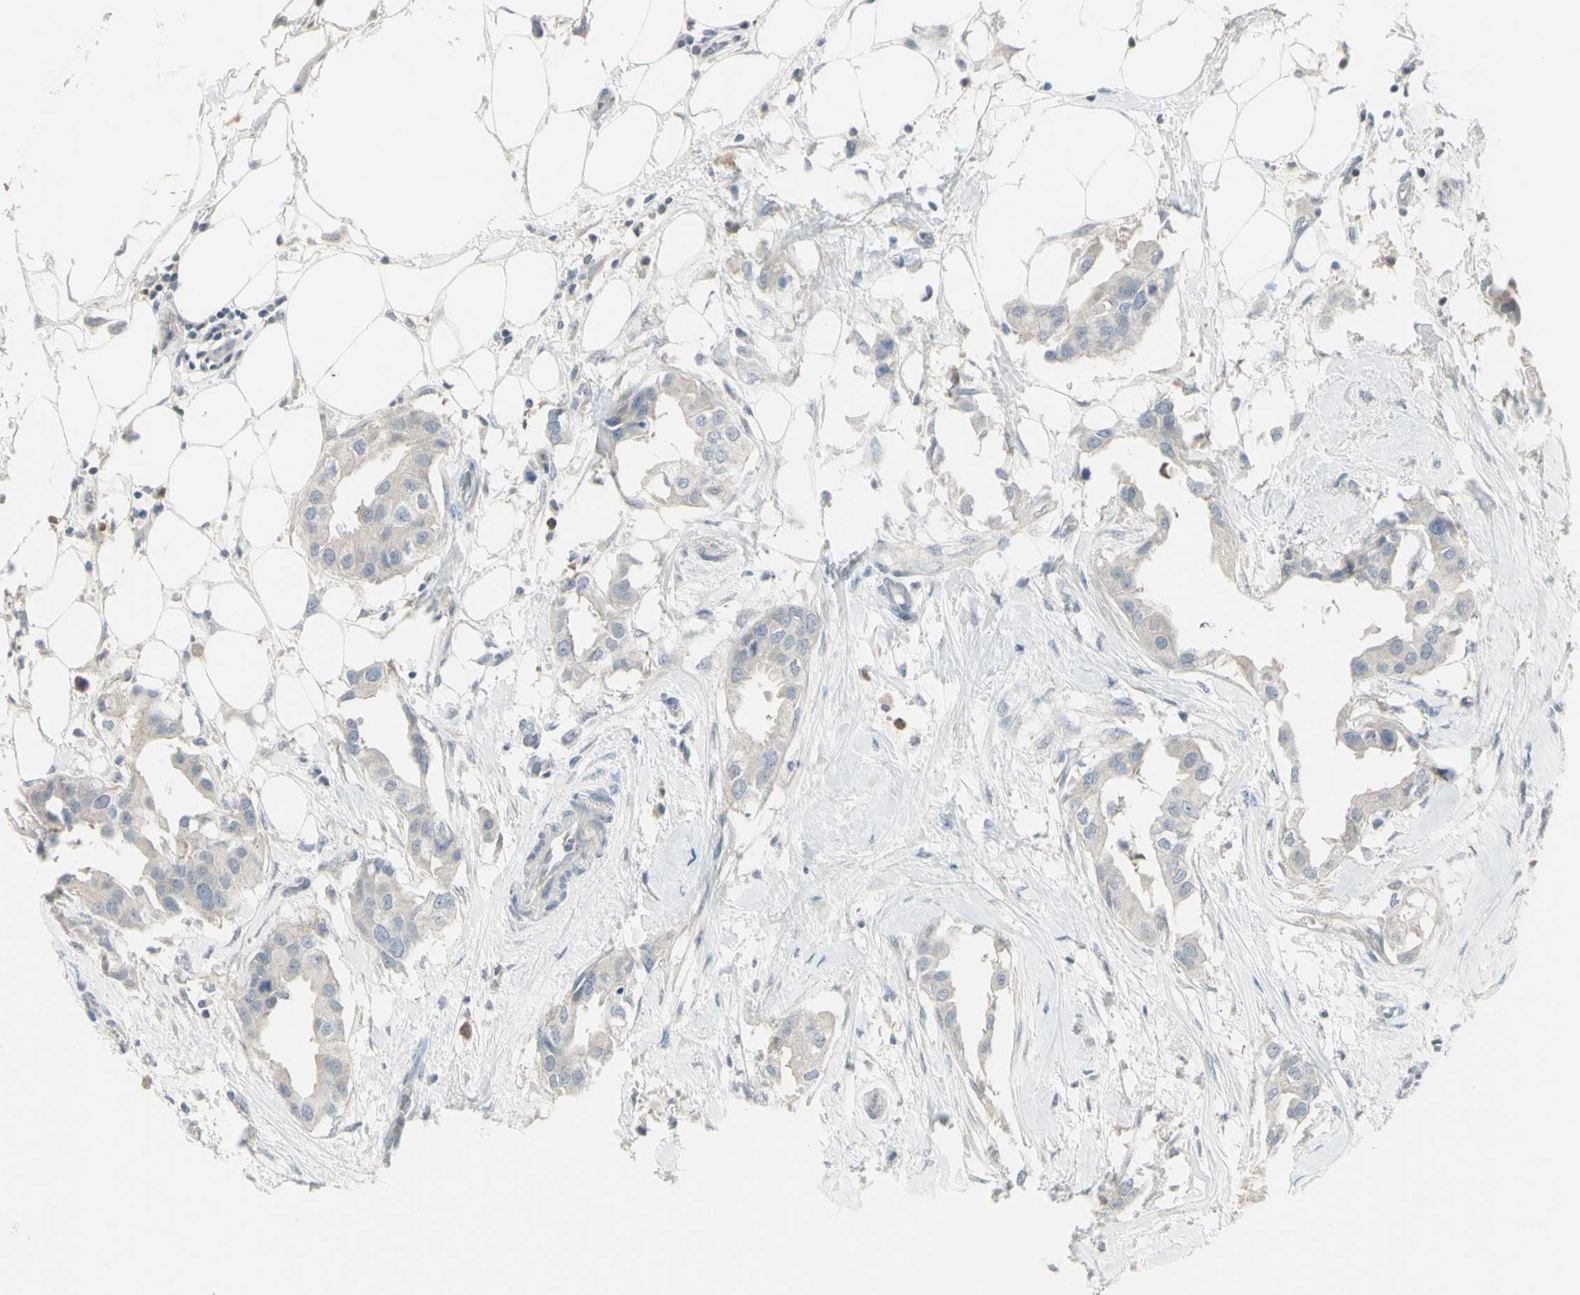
{"staining": {"intensity": "weak", "quantity": ">75%", "location": "cytoplasmic/membranous"}, "tissue": "breast cancer", "cell_type": "Tumor cells", "image_type": "cancer", "snomed": [{"axis": "morphology", "description": "Duct carcinoma"}, {"axis": "topography", "description": "Breast"}], "caption": "This histopathology image demonstrates breast intraductal carcinoma stained with IHC to label a protein in brown. The cytoplasmic/membranous of tumor cells show weak positivity for the protein. Nuclei are counter-stained blue.", "gene": "SH3GL2", "patient": {"sex": "female", "age": 40}}